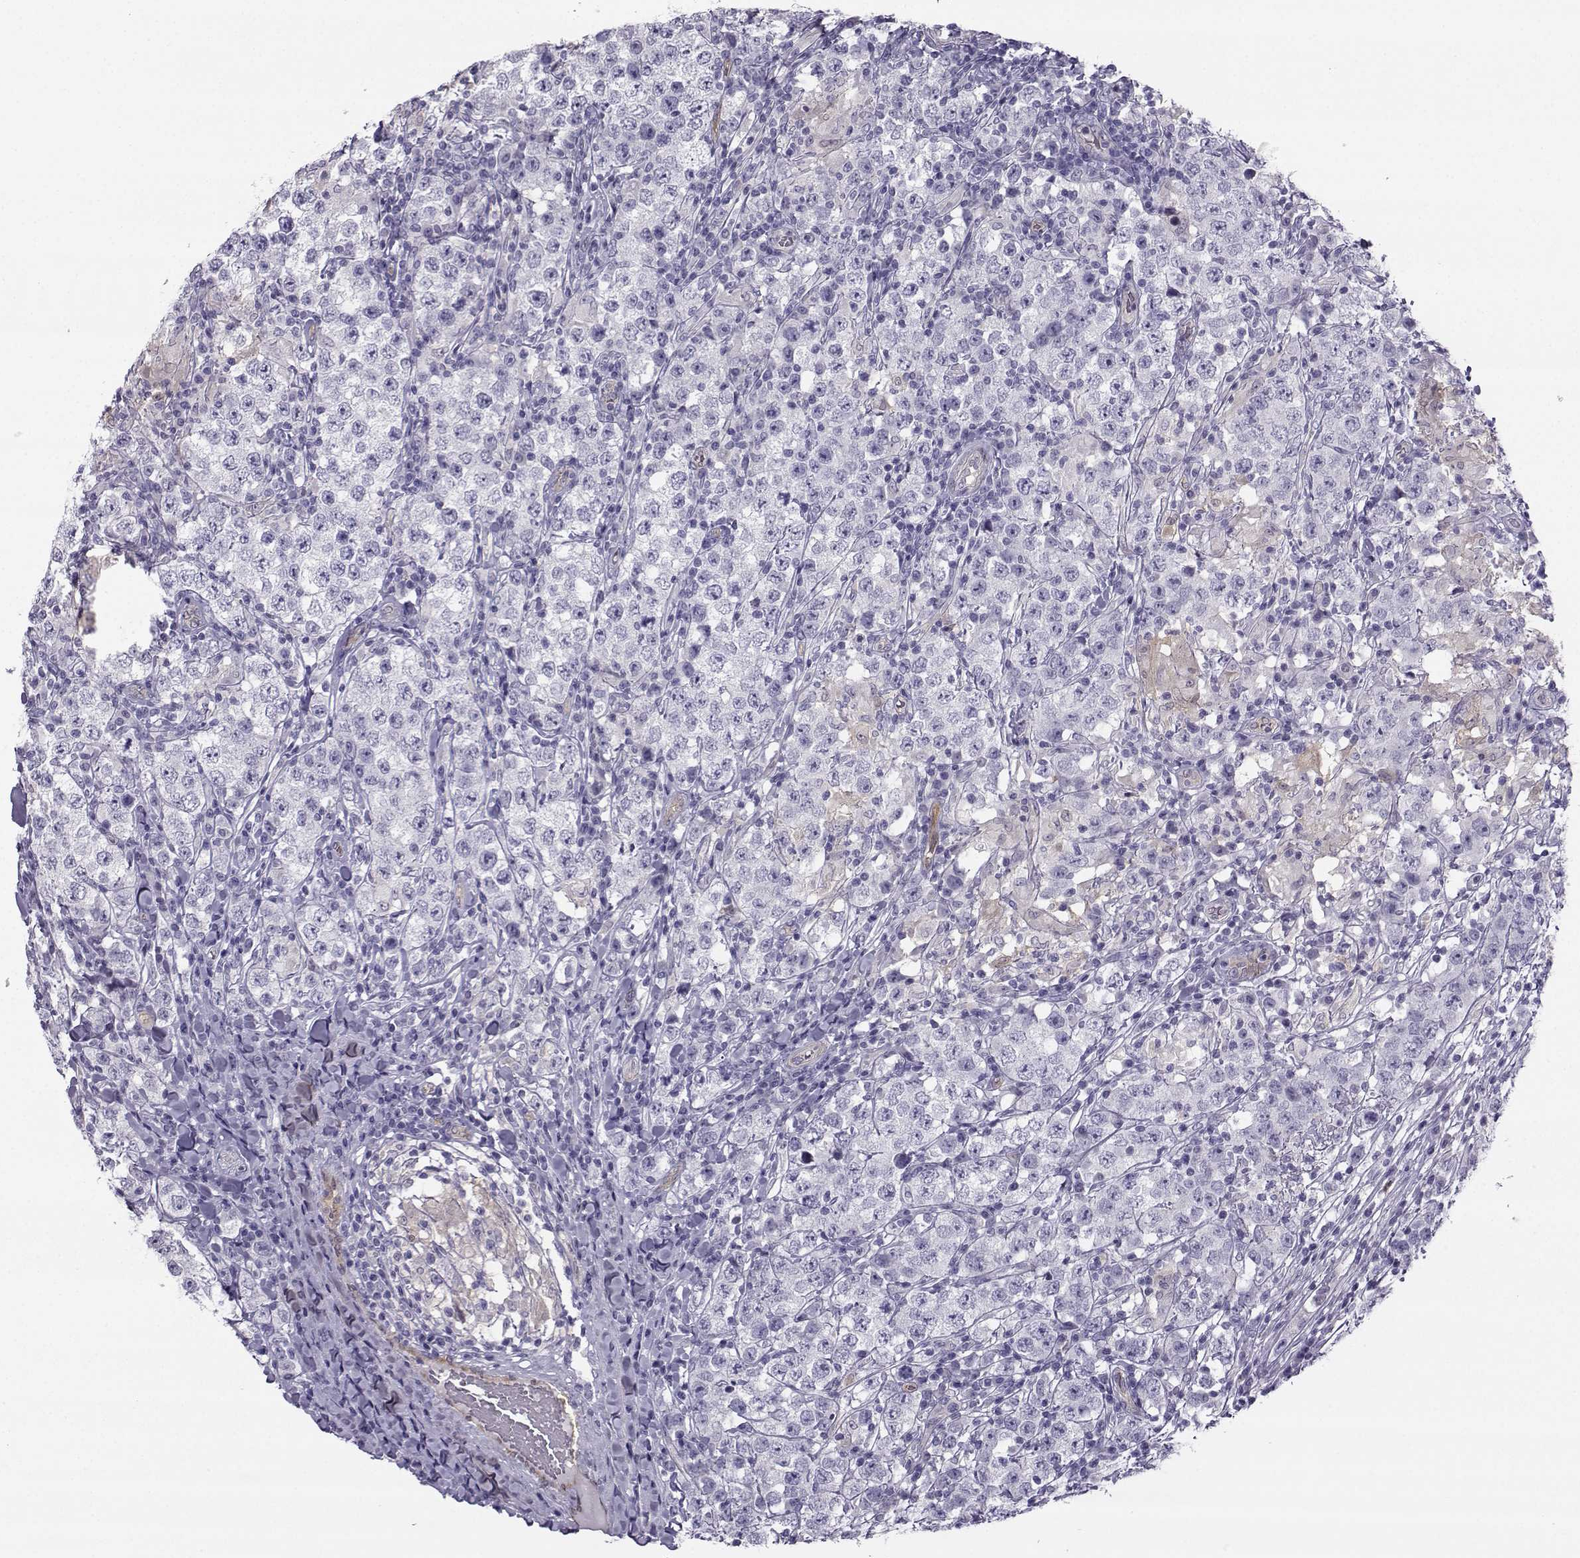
{"staining": {"intensity": "negative", "quantity": "none", "location": "none"}, "tissue": "testis cancer", "cell_type": "Tumor cells", "image_type": "cancer", "snomed": [{"axis": "morphology", "description": "Seminoma, NOS"}, {"axis": "morphology", "description": "Carcinoma, Embryonal, NOS"}, {"axis": "topography", "description": "Testis"}], "caption": "DAB (3,3'-diaminobenzidine) immunohistochemical staining of testis seminoma reveals no significant staining in tumor cells. (DAB (3,3'-diaminobenzidine) IHC, high magnification).", "gene": "NQO1", "patient": {"sex": "male", "age": 41}}